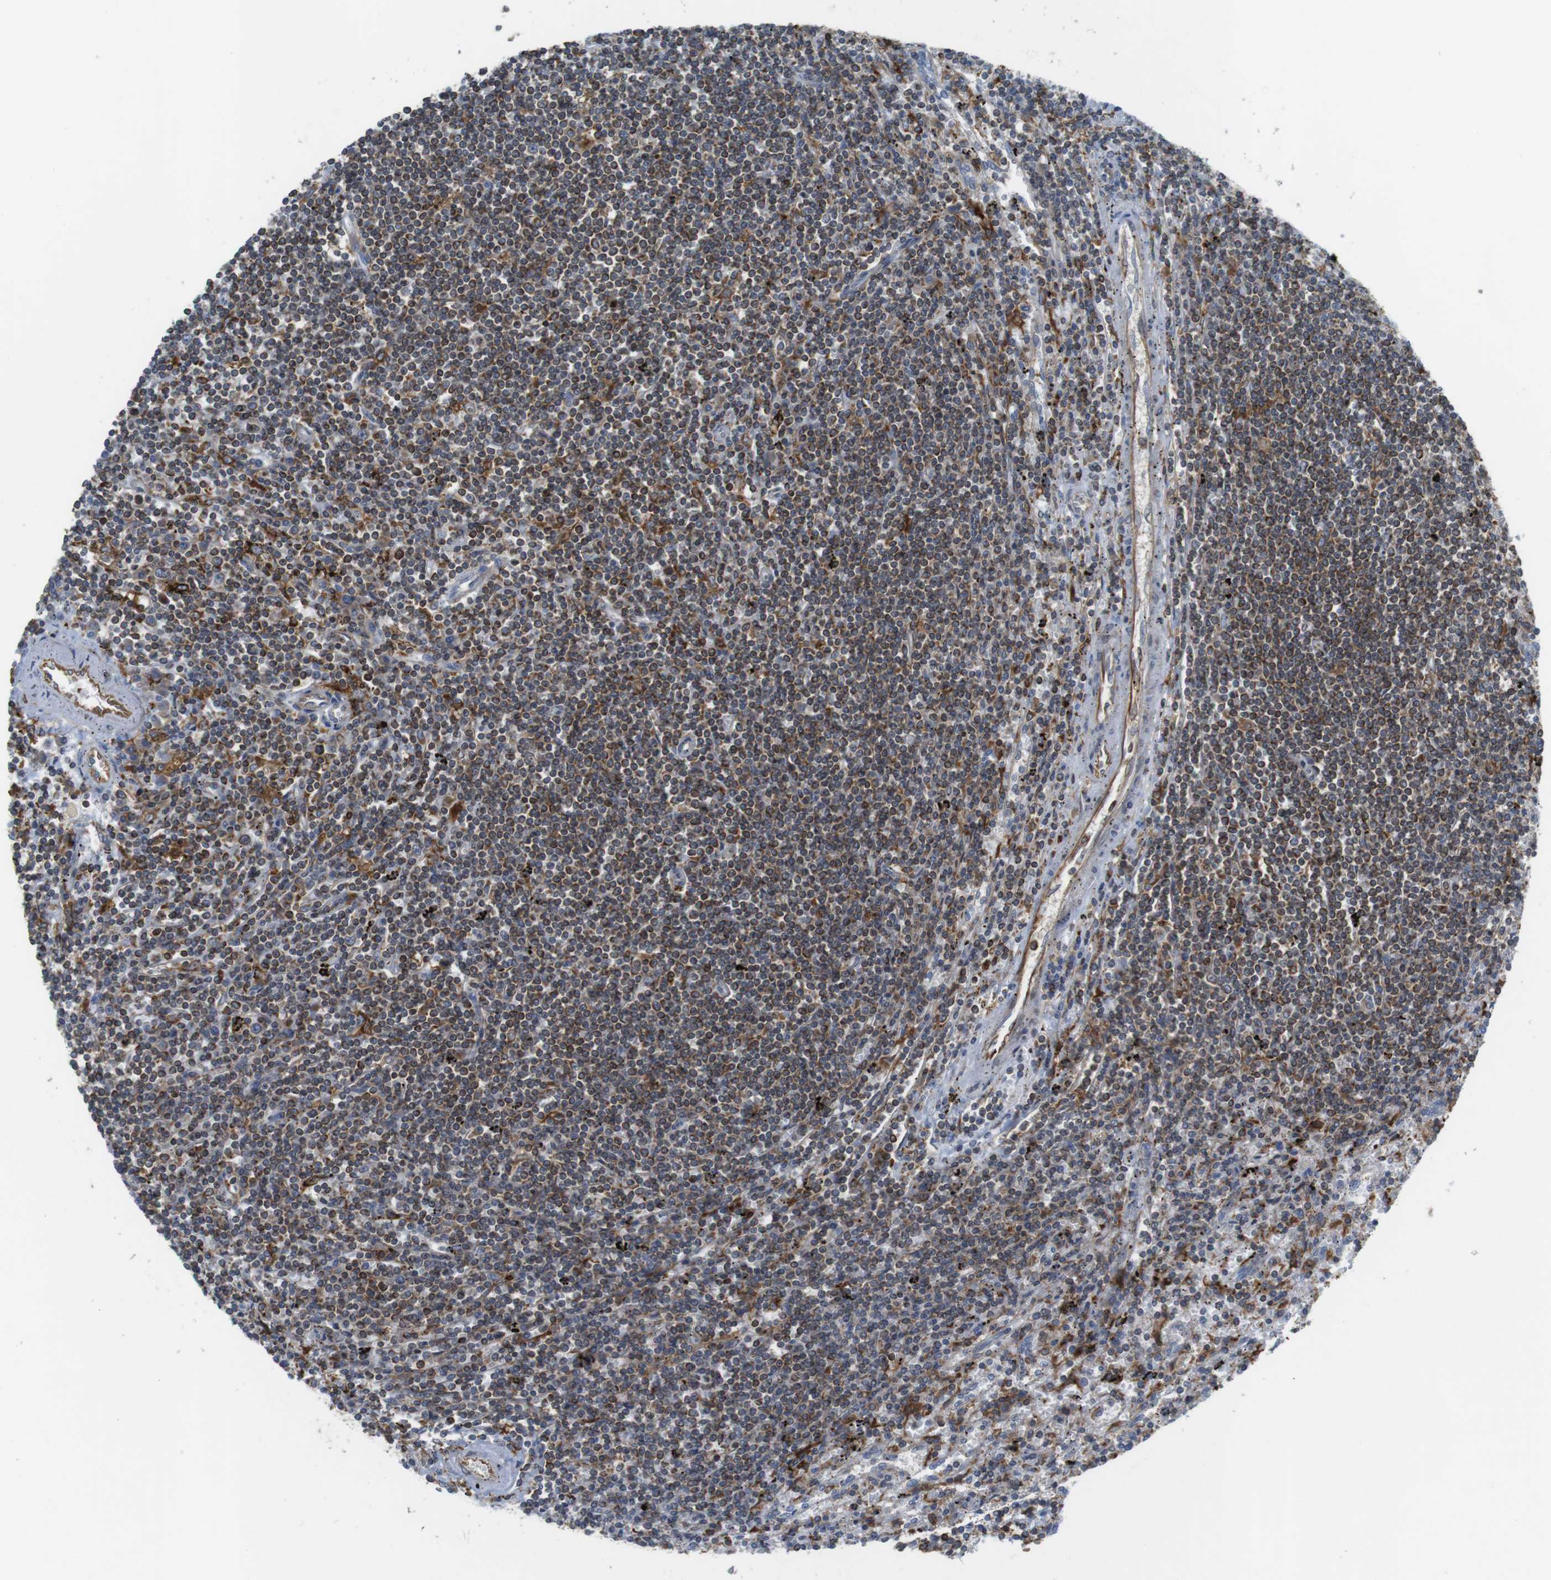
{"staining": {"intensity": "moderate", "quantity": "25%-75%", "location": "cytoplasmic/membranous"}, "tissue": "lymphoma", "cell_type": "Tumor cells", "image_type": "cancer", "snomed": [{"axis": "morphology", "description": "Malignant lymphoma, non-Hodgkin's type, Low grade"}, {"axis": "topography", "description": "Spleen"}], "caption": "Human malignant lymphoma, non-Hodgkin's type (low-grade) stained with a protein marker reveals moderate staining in tumor cells.", "gene": "ARL6IP5", "patient": {"sex": "male", "age": 76}}